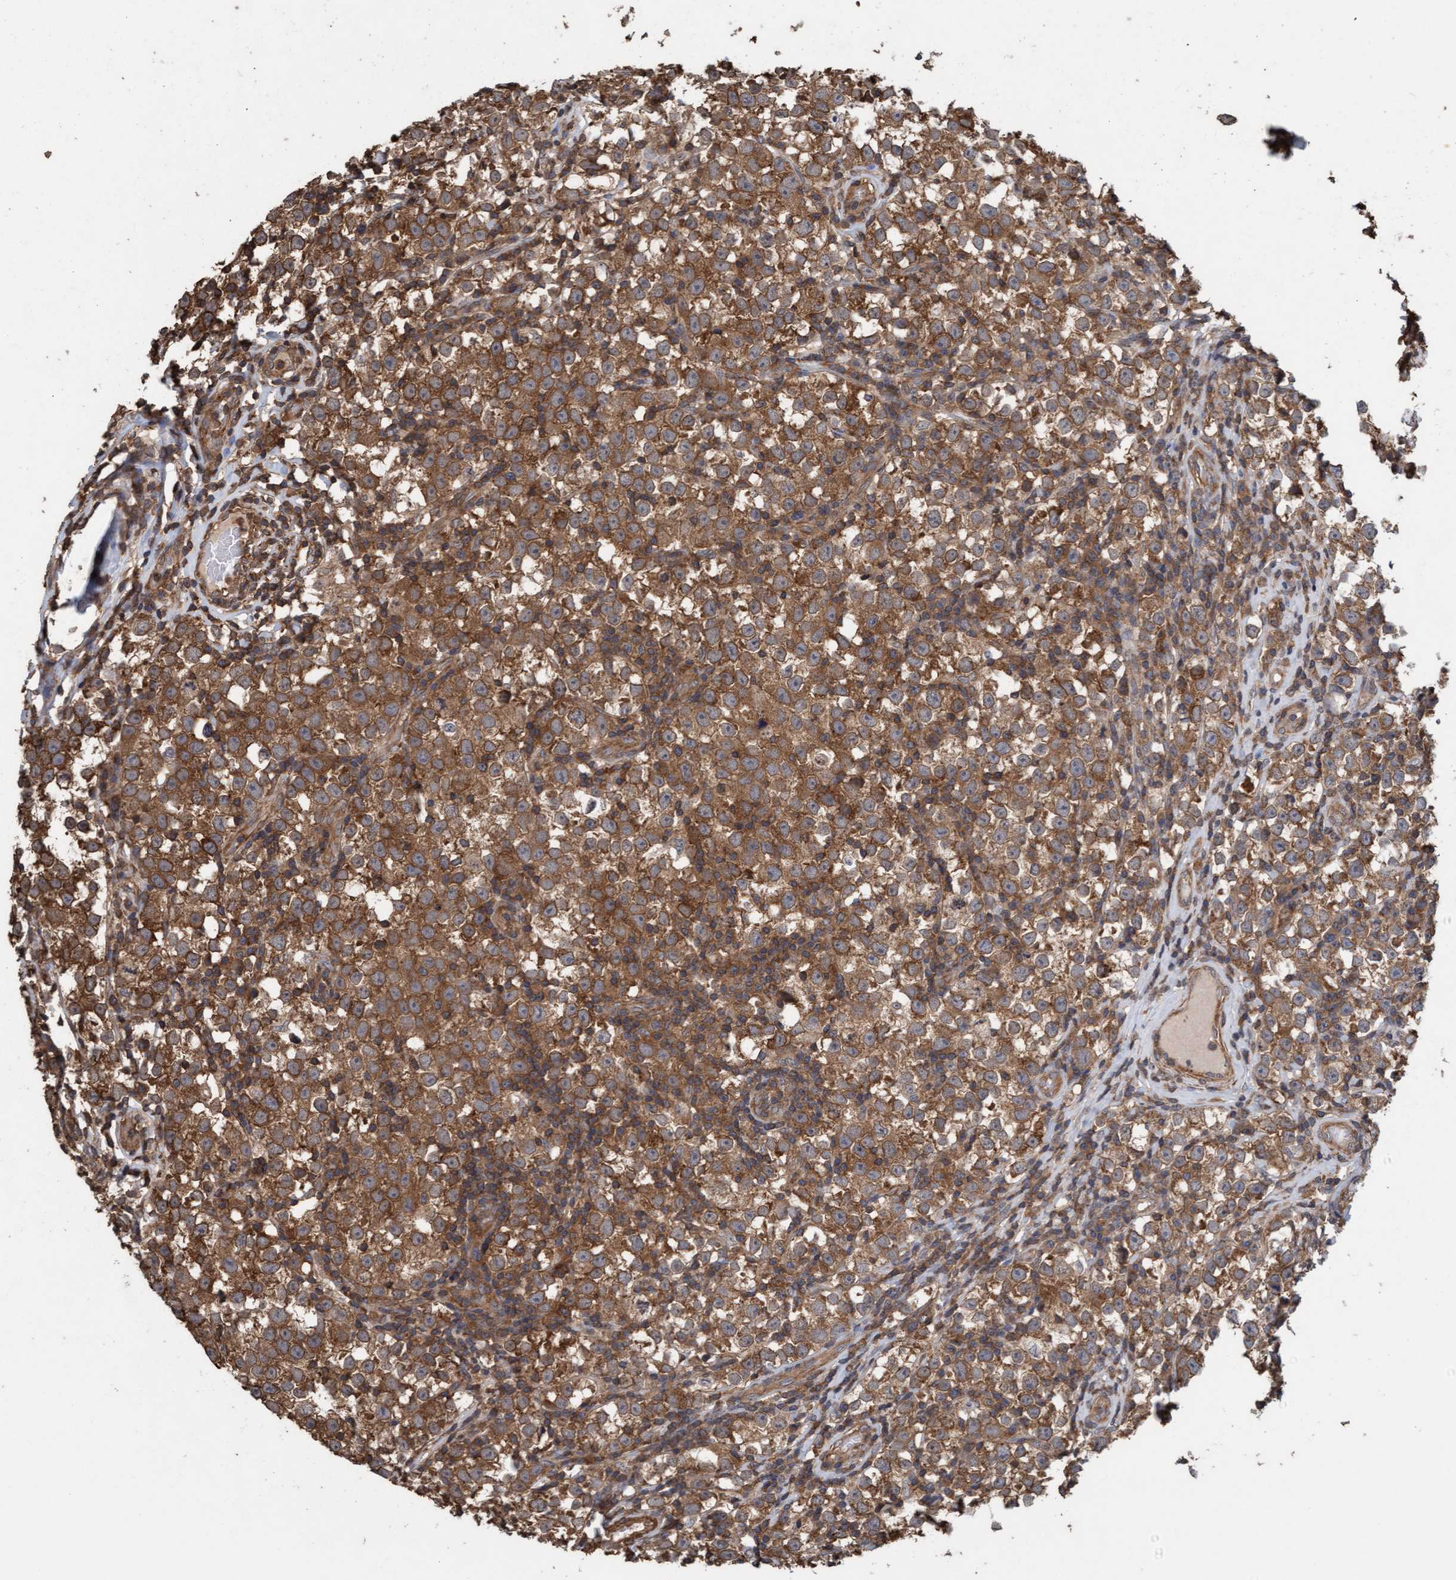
{"staining": {"intensity": "moderate", "quantity": ">75%", "location": "cytoplasmic/membranous"}, "tissue": "testis cancer", "cell_type": "Tumor cells", "image_type": "cancer", "snomed": [{"axis": "morphology", "description": "Normal tissue, NOS"}, {"axis": "morphology", "description": "Seminoma, NOS"}, {"axis": "topography", "description": "Testis"}], "caption": "Immunohistochemistry (IHC) histopathology image of human testis cancer (seminoma) stained for a protein (brown), which exhibits medium levels of moderate cytoplasmic/membranous expression in approximately >75% of tumor cells.", "gene": "FXR2", "patient": {"sex": "male", "age": 43}}